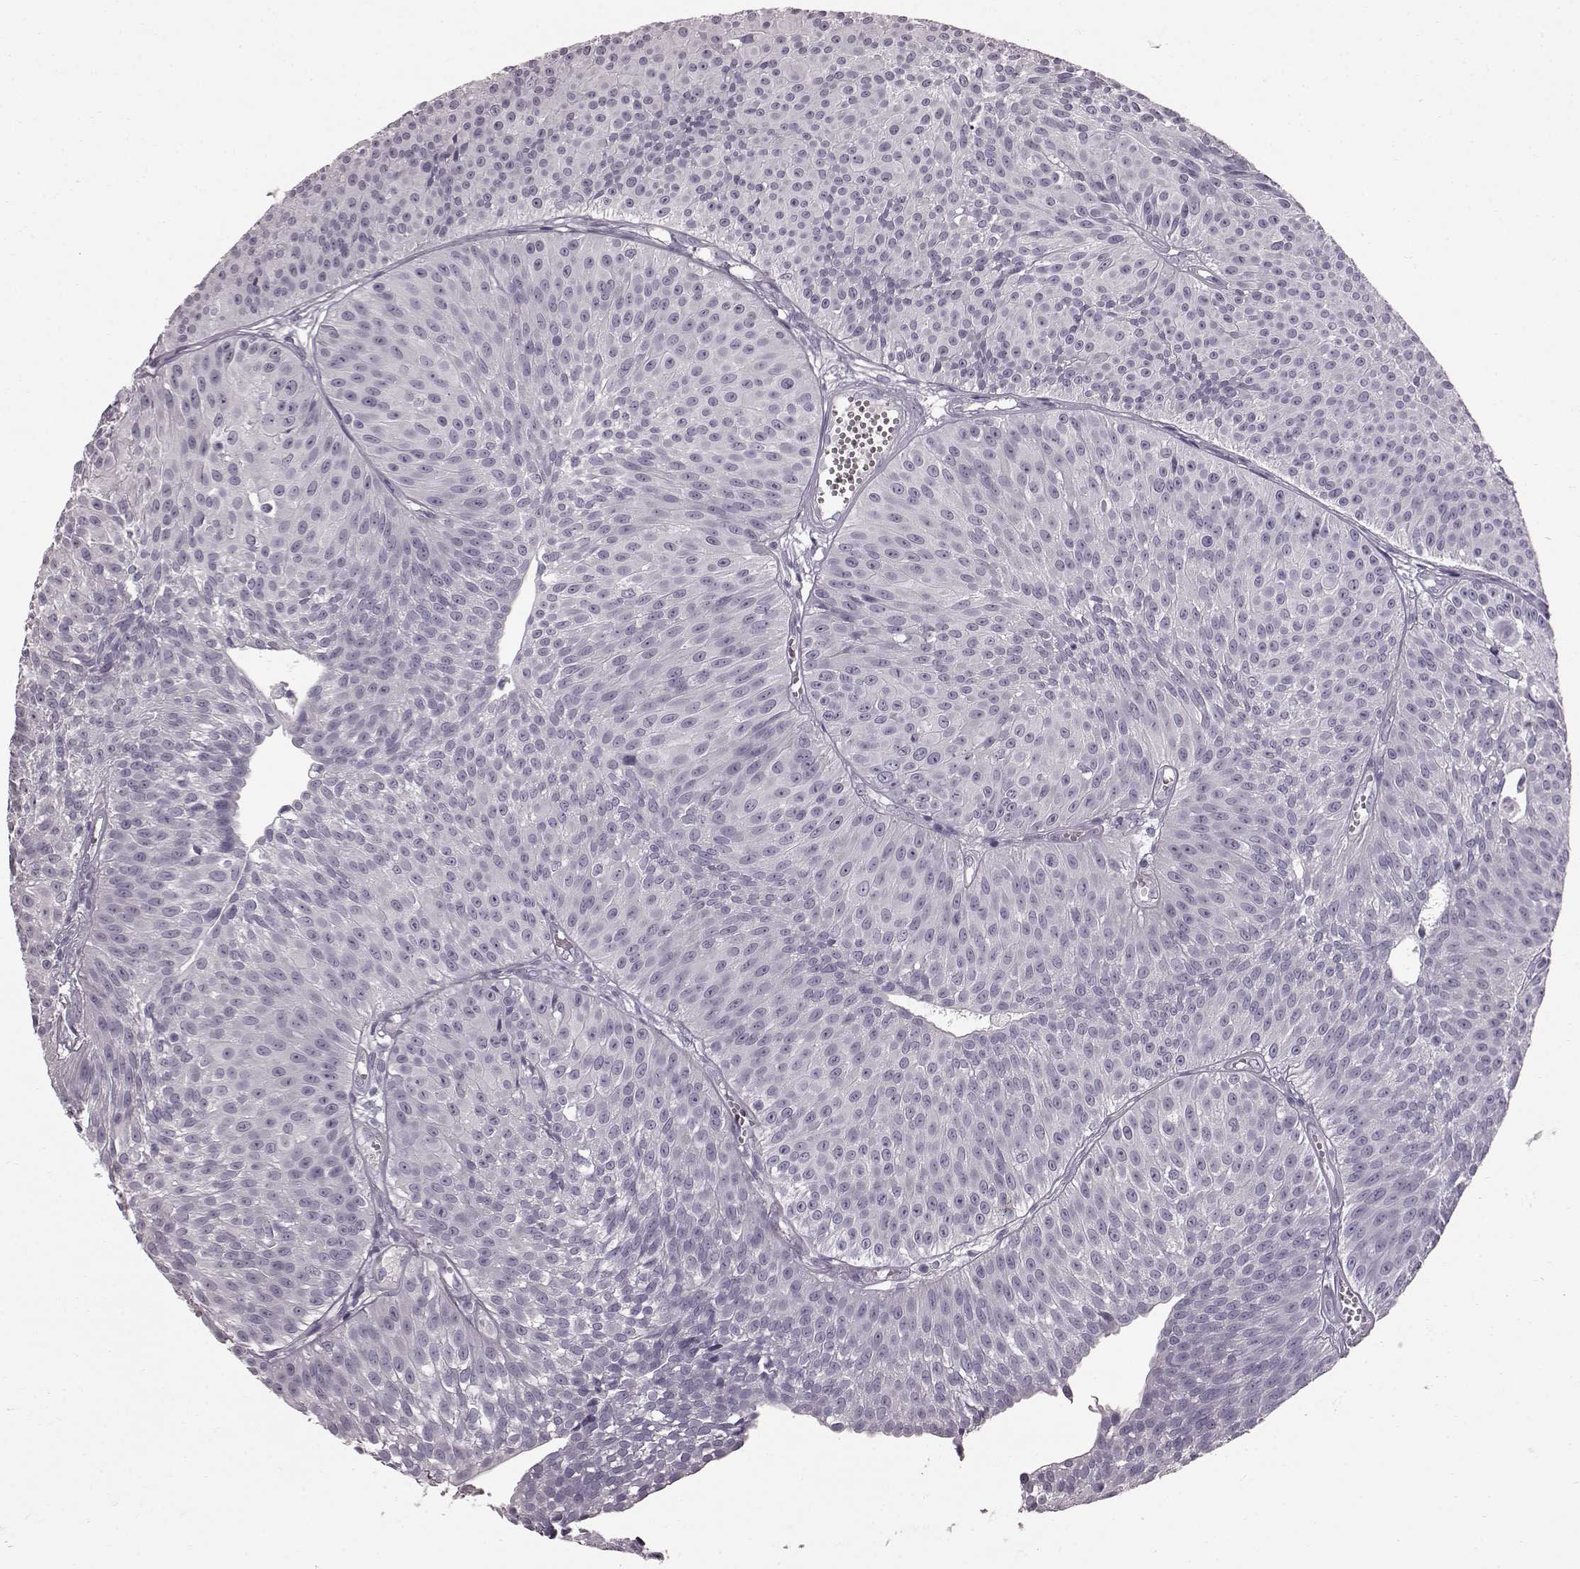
{"staining": {"intensity": "negative", "quantity": "none", "location": "none"}, "tissue": "urothelial cancer", "cell_type": "Tumor cells", "image_type": "cancer", "snomed": [{"axis": "morphology", "description": "Urothelial carcinoma, Low grade"}, {"axis": "topography", "description": "Urinary bladder"}], "caption": "Immunohistochemistry histopathology image of human urothelial cancer stained for a protein (brown), which demonstrates no staining in tumor cells.", "gene": "TCHHL1", "patient": {"sex": "male", "age": 63}}